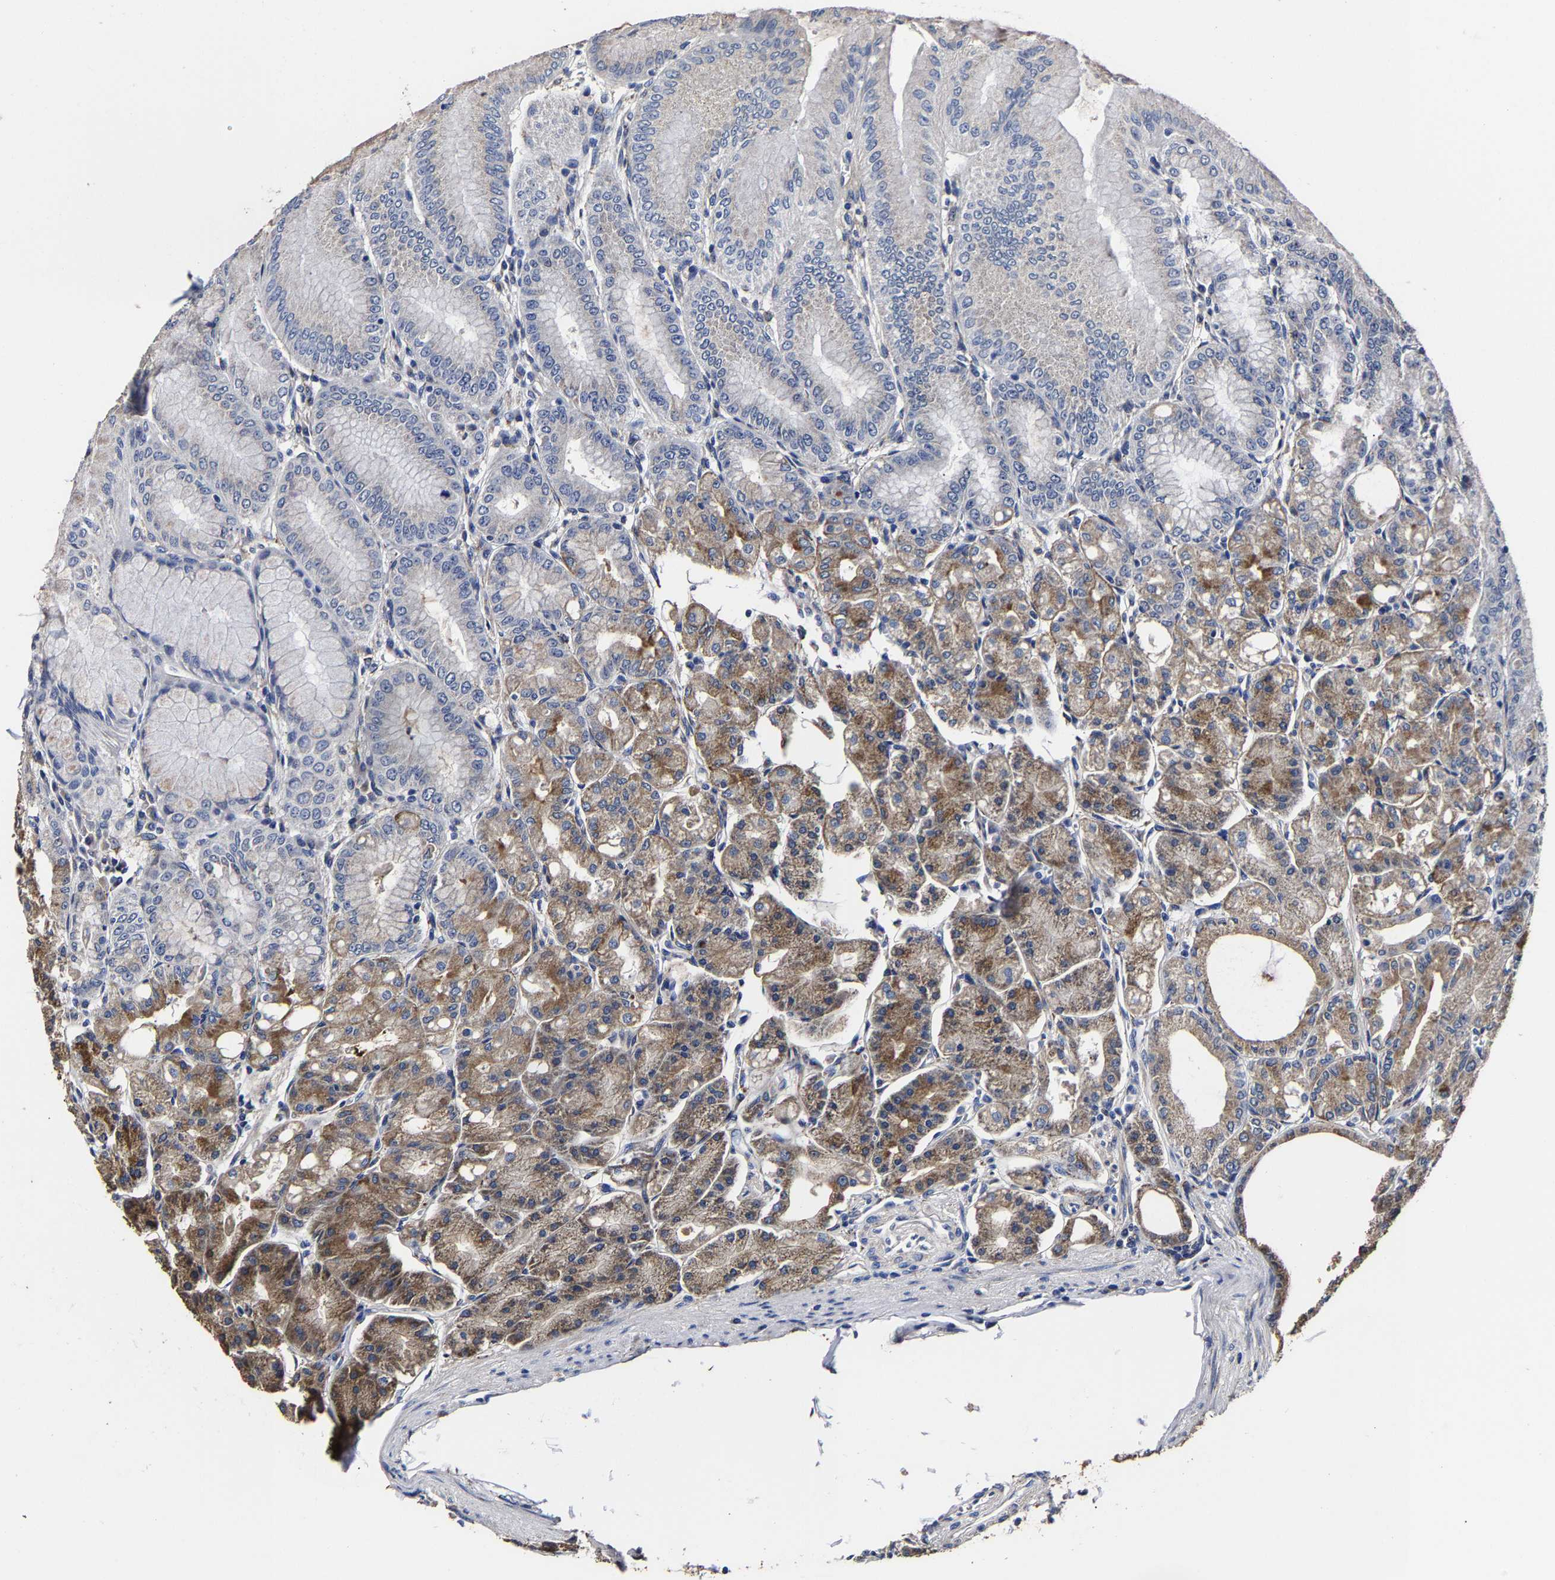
{"staining": {"intensity": "moderate", "quantity": "25%-75%", "location": "cytoplasmic/membranous"}, "tissue": "stomach", "cell_type": "Glandular cells", "image_type": "normal", "snomed": [{"axis": "morphology", "description": "Normal tissue, NOS"}, {"axis": "topography", "description": "Stomach, lower"}], "caption": "Stomach stained with a brown dye displays moderate cytoplasmic/membranous positive staining in approximately 25%-75% of glandular cells.", "gene": "AASS", "patient": {"sex": "male", "age": 71}}